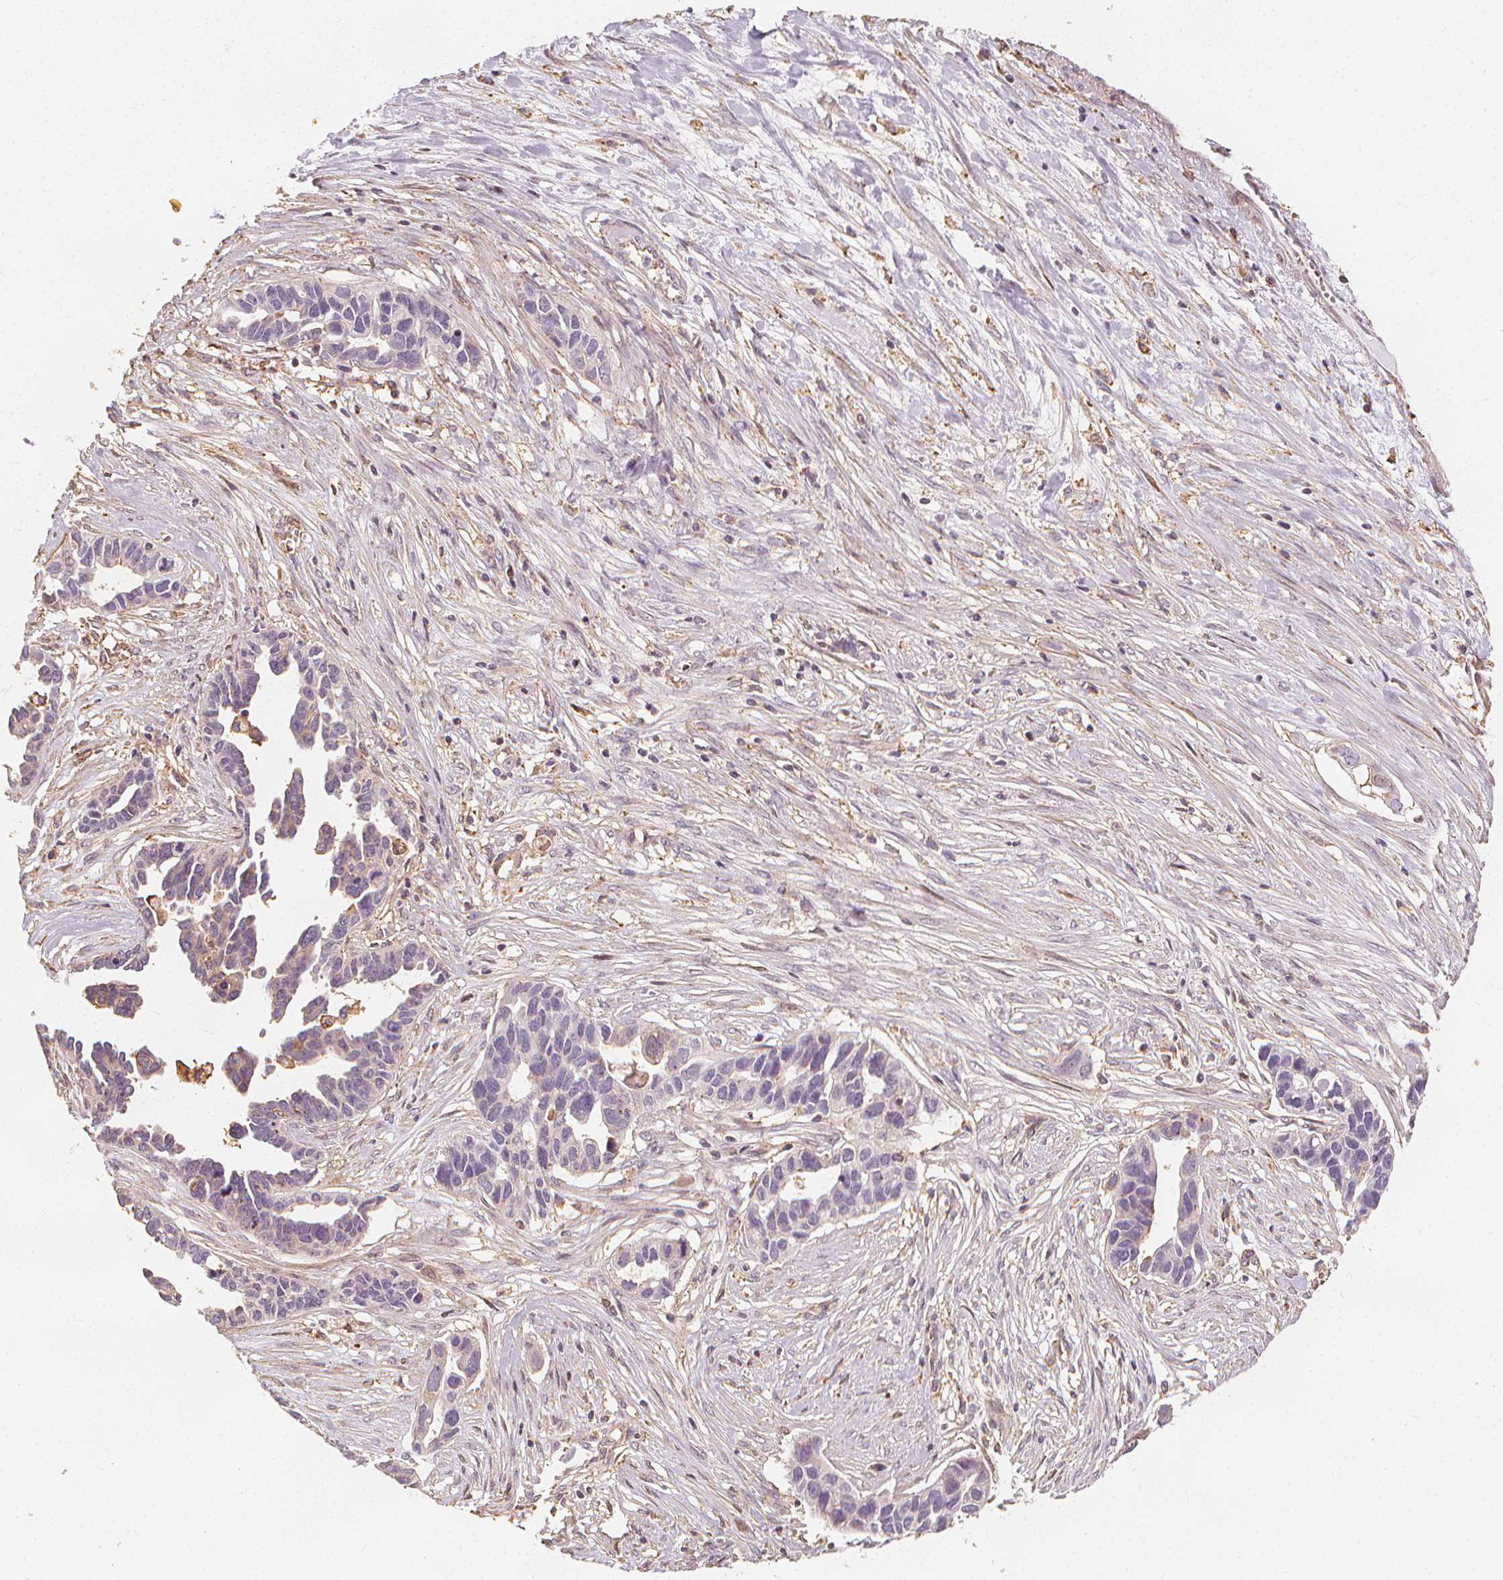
{"staining": {"intensity": "negative", "quantity": "none", "location": "none"}, "tissue": "ovarian cancer", "cell_type": "Tumor cells", "image_type": "cancer", "snomed": [{"axis": "morphology", "description": "Cystadenocarcinoma, serous, NOS"}, {"axis": "topography", "description": "Ovary"}], "caption": "Immunohistochemistry image of neoplastic tissue: human serous cystadenocarcinoma (ovarian) stained with DAB demonstrates no significant protein staining in tumor cells. (Brightfield microscopy of DAB (3,3'-diaminobenzidine) IHC at high magnification).", "gene": "ARHGAP26", "patient": {"sex": "female", "age": 54}}